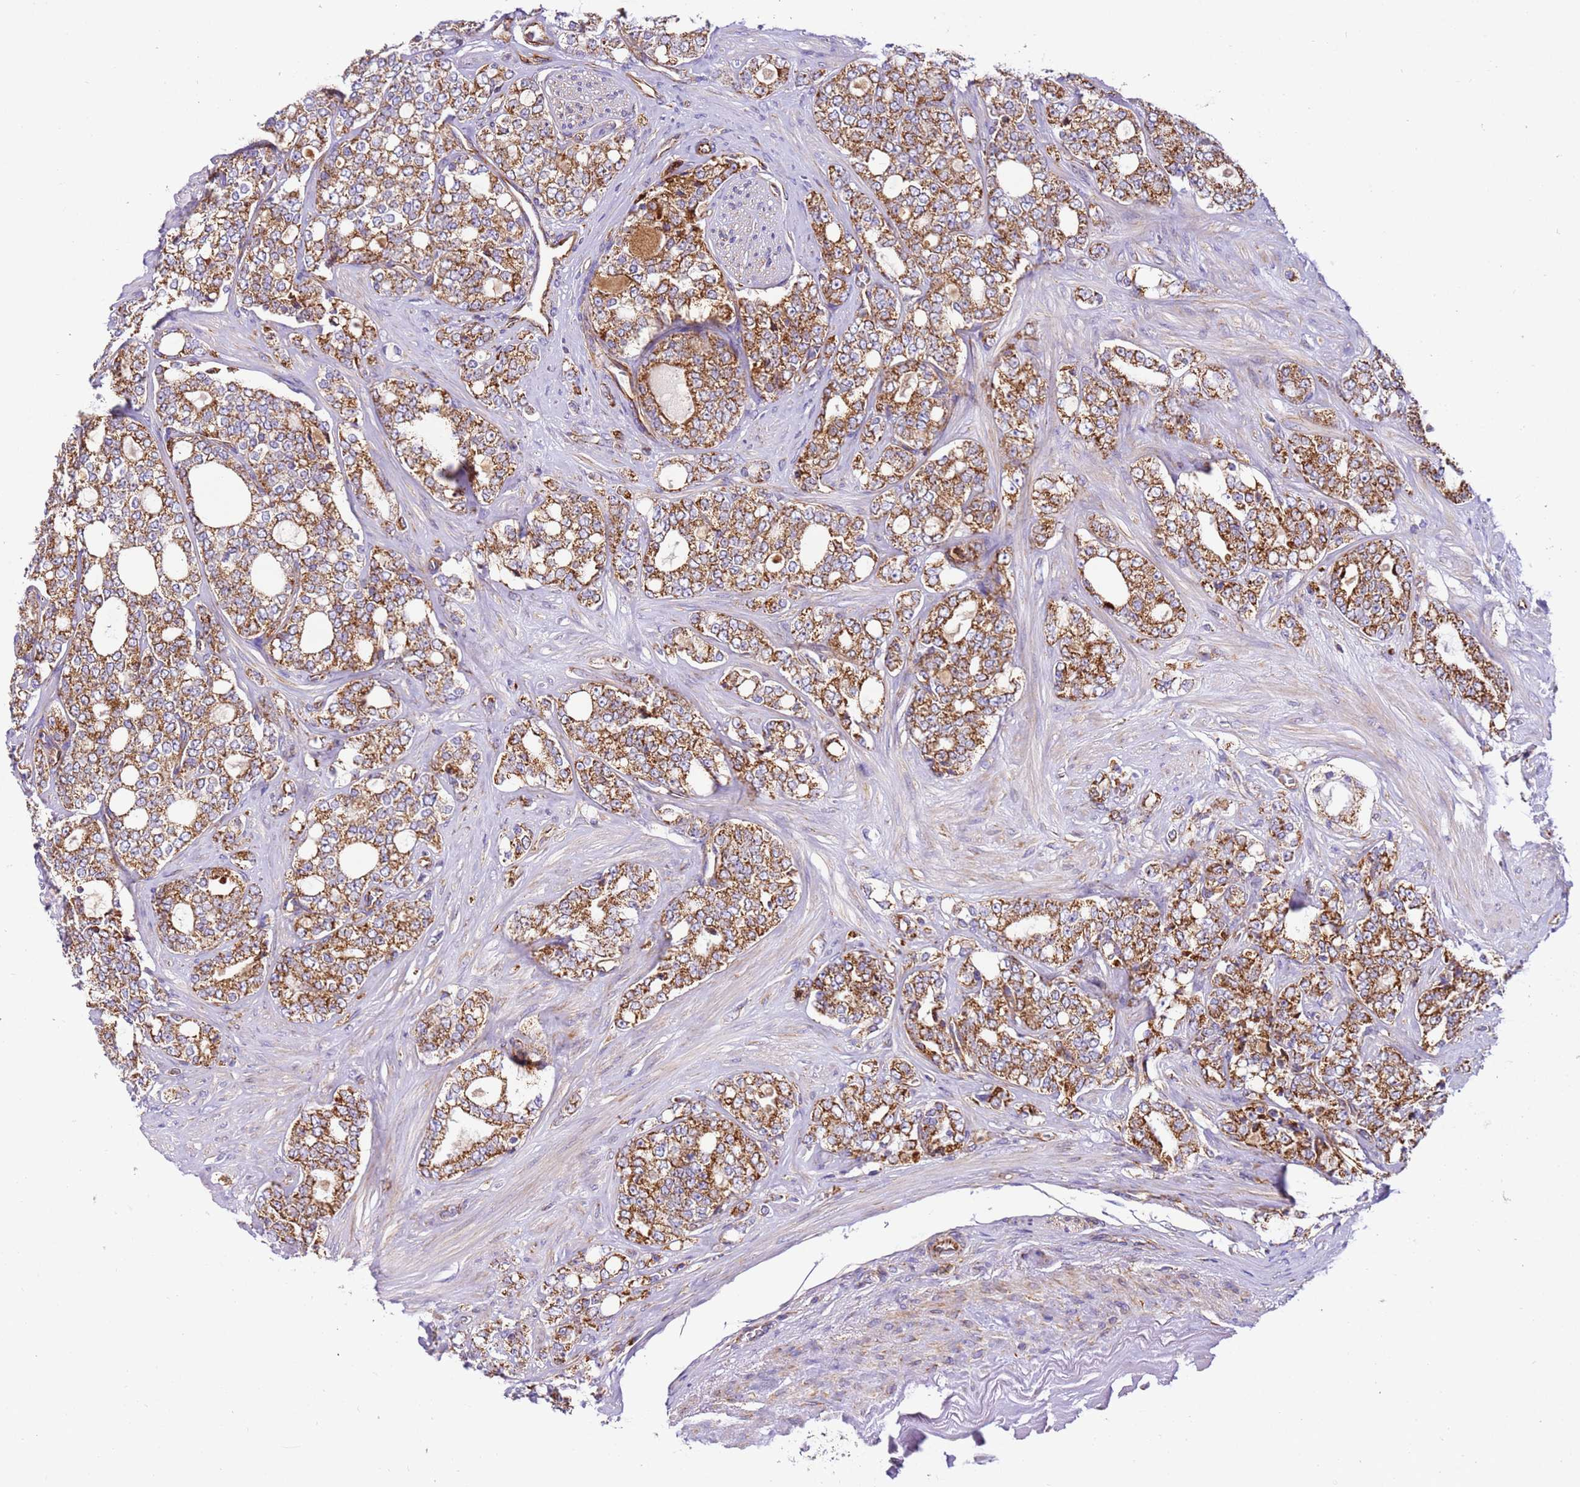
{"staining": {"intensity": "moderate", "quantity": ">75%", "location": "cytoplasmic/membranous"}, "tissue": "prostate cancer", "cell_type": "Tumor cells", "image_type": "cancer", "snomed": [{"axis": "morphology", "description": "Adenocarcinoma, High grade"}, {"axis": "topography", "description": "Prostate"}], "caption": "Immunohistochemical staining of human high-grade adenocarcinoma (prostate) displays medium levels of moderate cytoplasmic/membranous staining in about >75% of tumor cells.", "gene": "MRPL20", "patient": {"sex": "male", "age": 64}}